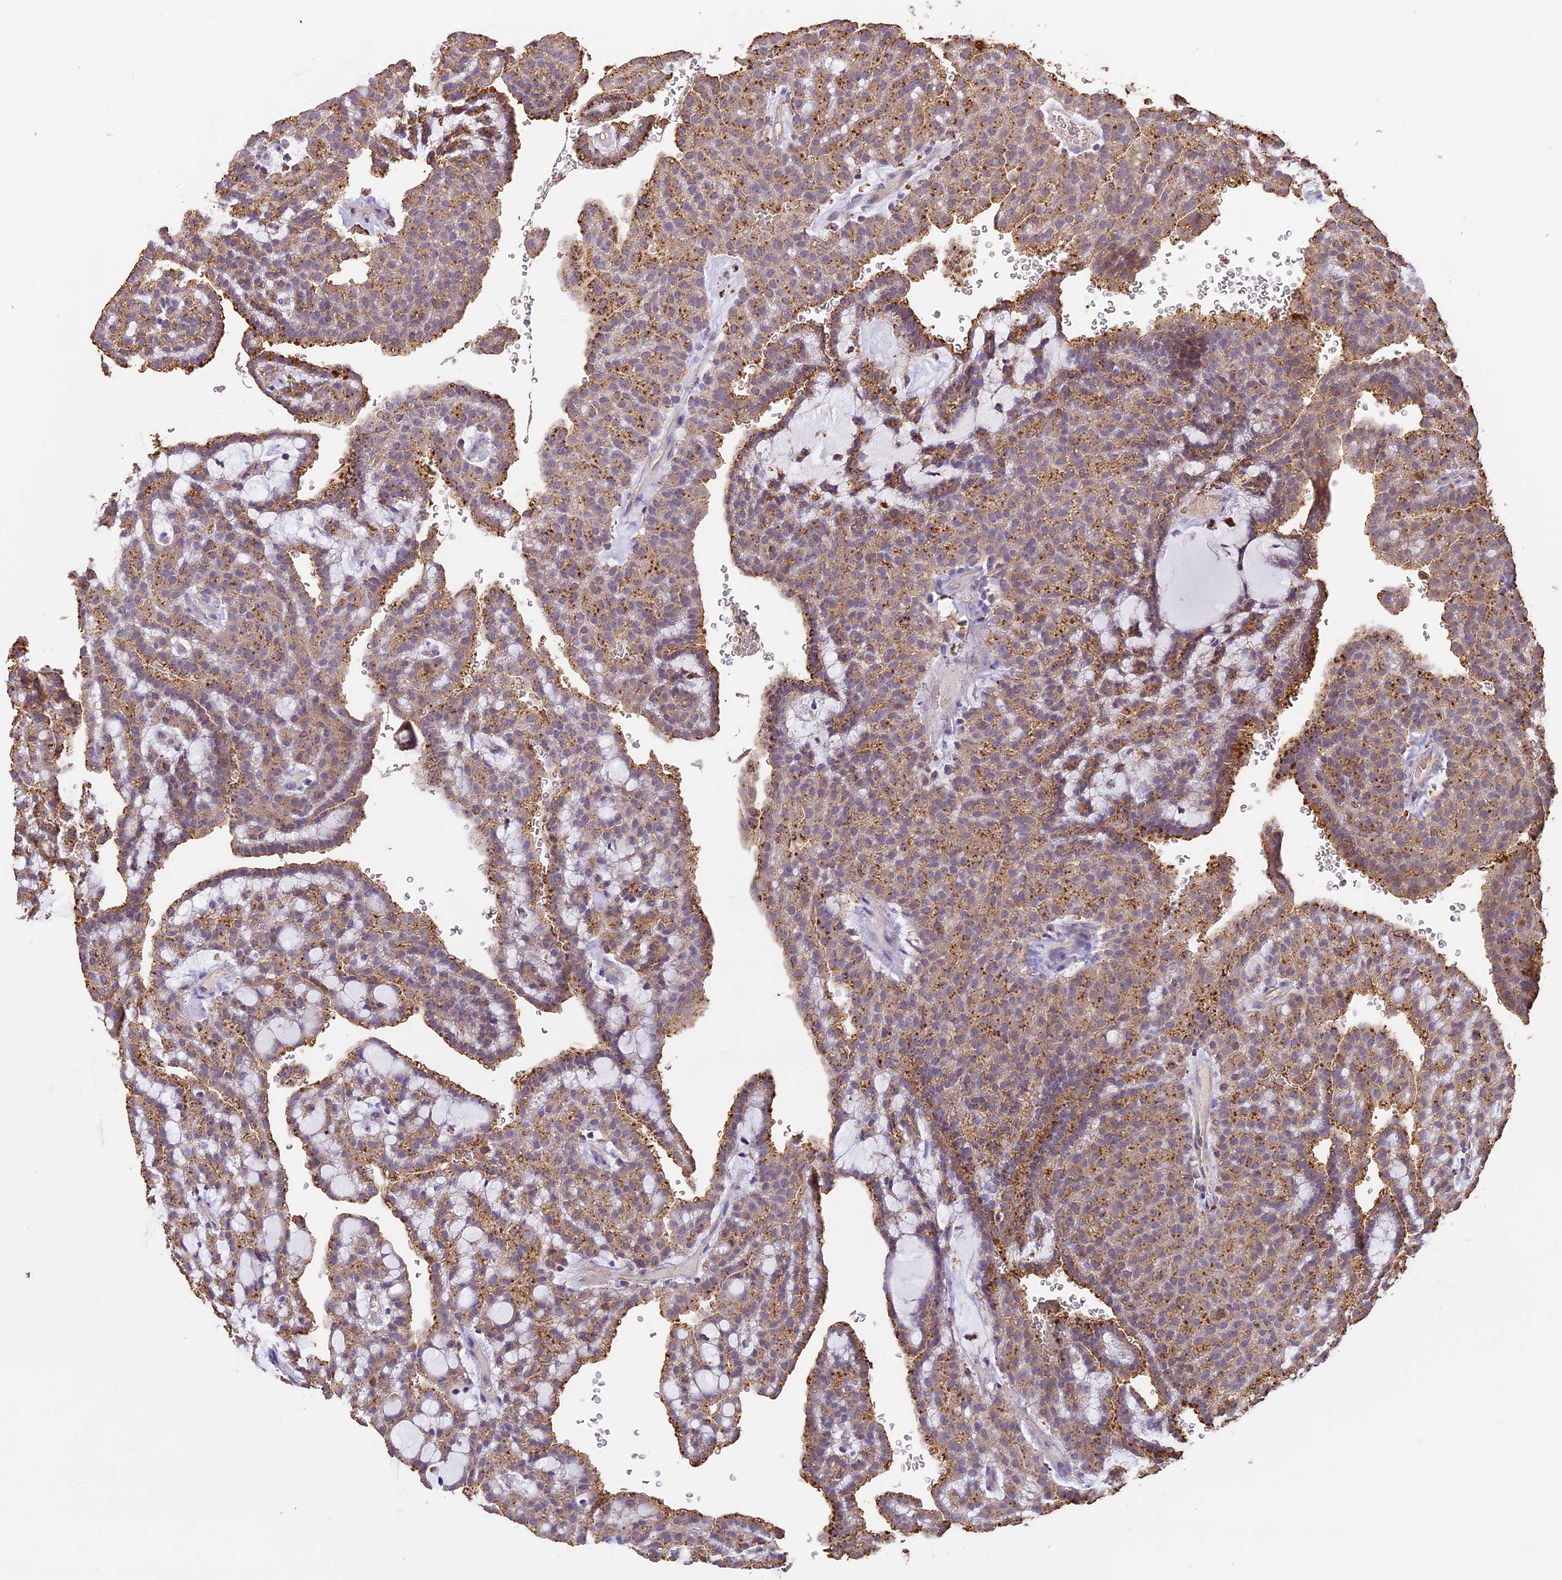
{"staining": {"intensity": "moderate", "quantity": ">75%", "location": "cytoplasmic/membranous"}, "tissue": "renal cancer", "cell_type": "Tumor cells", "image_type": "cancer", "snomed": [{"axis": "morphology", "description": "Adenocarcinoma, NOS"}, {"axis": "topography", "description": "Kidney"}], "caption": "Renal adenocarcinoma stained with a brown dye displays moderate cytoplasmic/membranous positive staining in about >75% of tumor cells.", "gene": "ARHGAP19", "patient": {"sex": "male", "age": 63}}